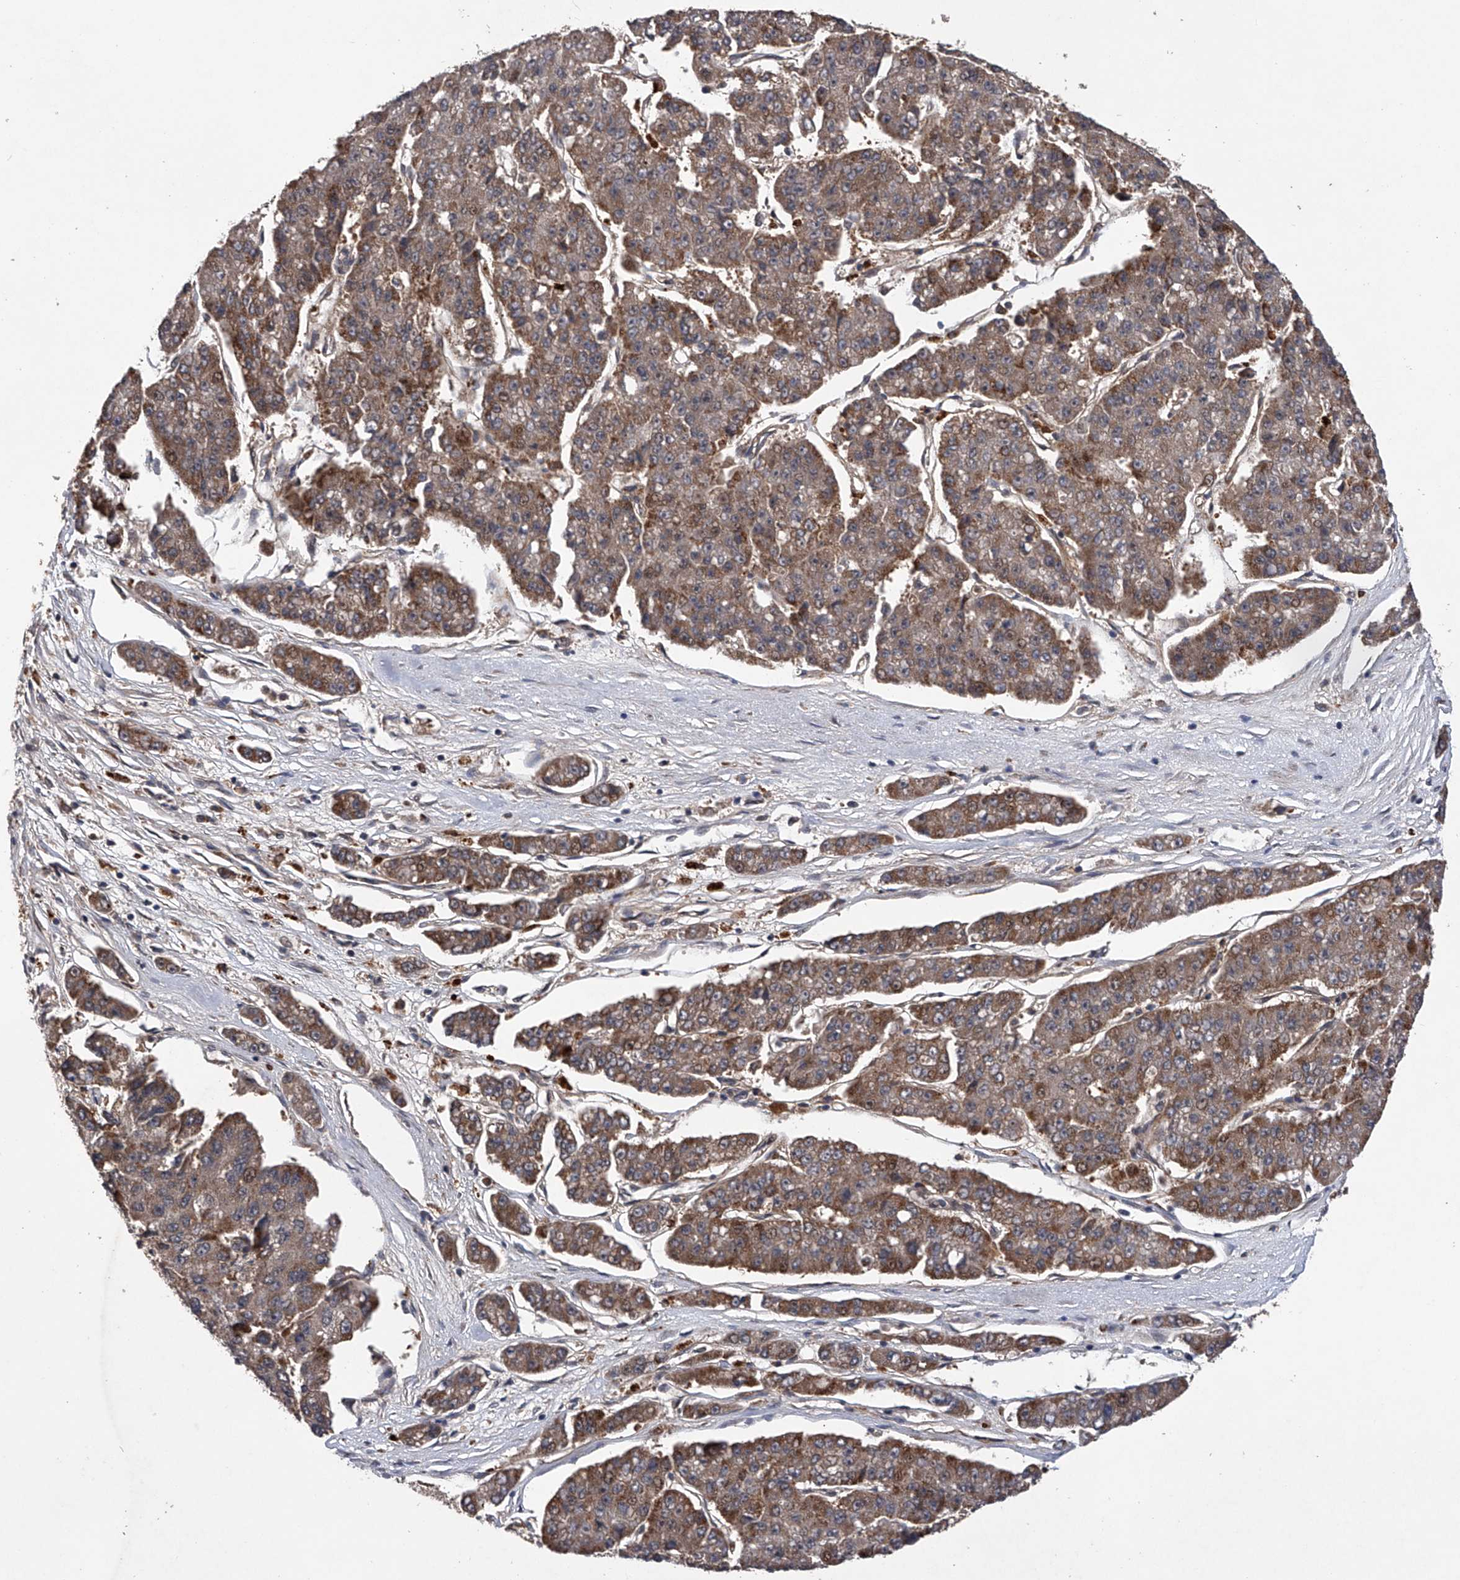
{"staining": {"intensity": "moderate", "quantity": "25%-75%", "location": "cytoplasmic/membranous"}, "tissue": "pancreatic cancer", "cell_type": "Tumor cells", "image_type": "cancer", "snomed": [{"axis": "morphology", "description": "Adenocarcinoma, NOS"}, {"axis": "topography", "description": "Pancreas"}], "caption": "A high-resolution micrograph shows immunohistochemistry staining of pancreatic cancer (adenocarcinoma), which reveals moderate cytoplasmic/membranous staining in about 25%-75% of tumor cells. (IHC, brightfield microscopy, high magnification).", "gene": "MAP3K11", "patient": {"sex": "male", "age": 50}}